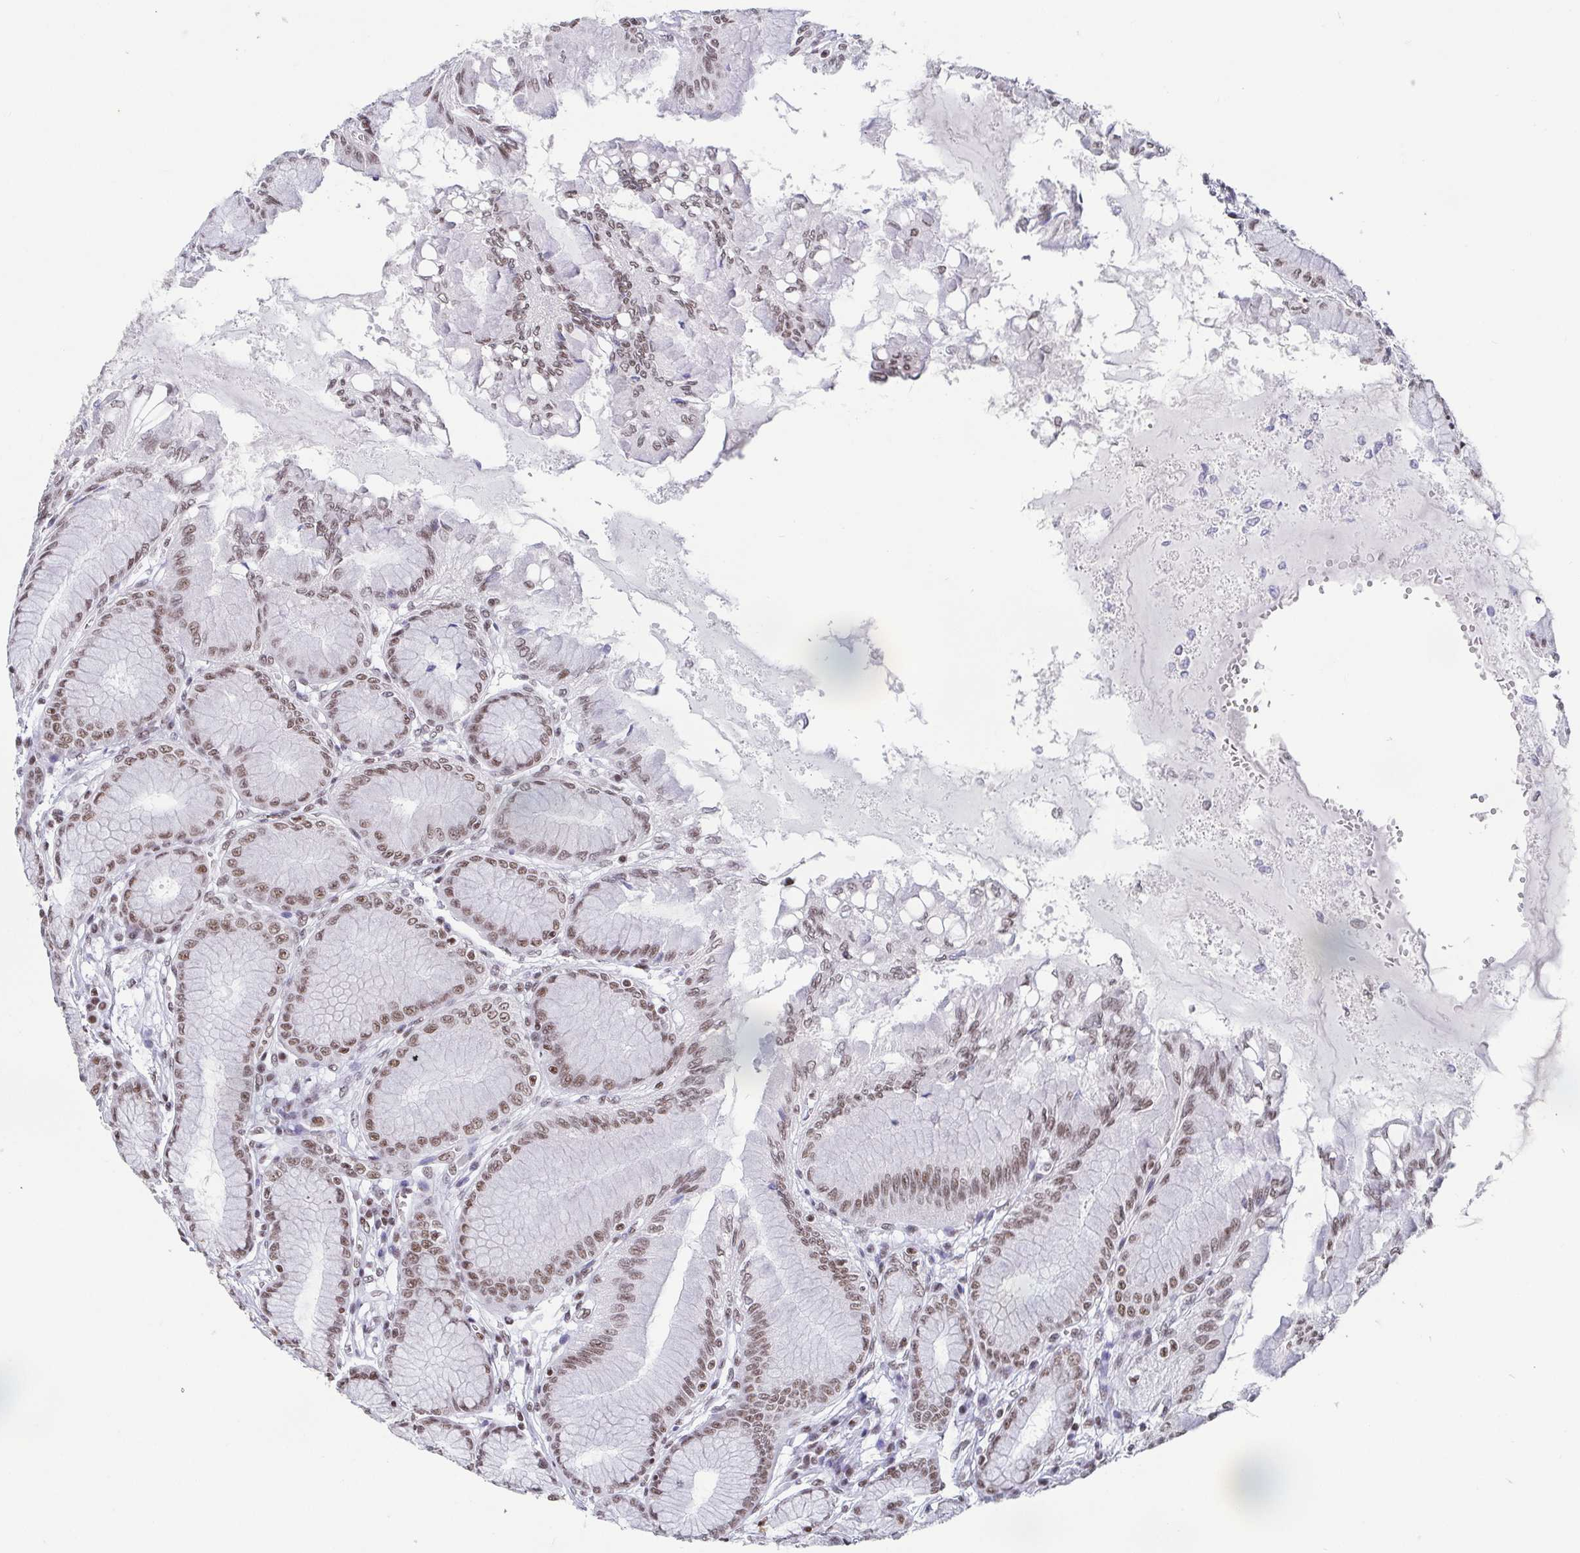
{"staining": {"intensity": "weak", "quantity": ">75%", "location": "nuclear"}, "tissue": "stomach", "cell_type": "Glandular cells", "image_type": "normal", "snomed": [{"axis": "morphology", "description": "Normal tissue, NOS"}, {"axis": "topography", "description": "Stomach"}, {"axis": "topography", "description": "Stomach, lower"}], "caption": "Immunohistochemical staining of unremarkable stomach exhibits low levels of weak nuclear staining in approximately >75% of glandular cells. The protein is stained brown, and the nuclei are stained in blue (DAB (3,3'-diaminobenzidine) IHC with brightfield microscopy, high magnification).", "gene": "CTCF", "patient": {"sex": "male", "age": 76}}